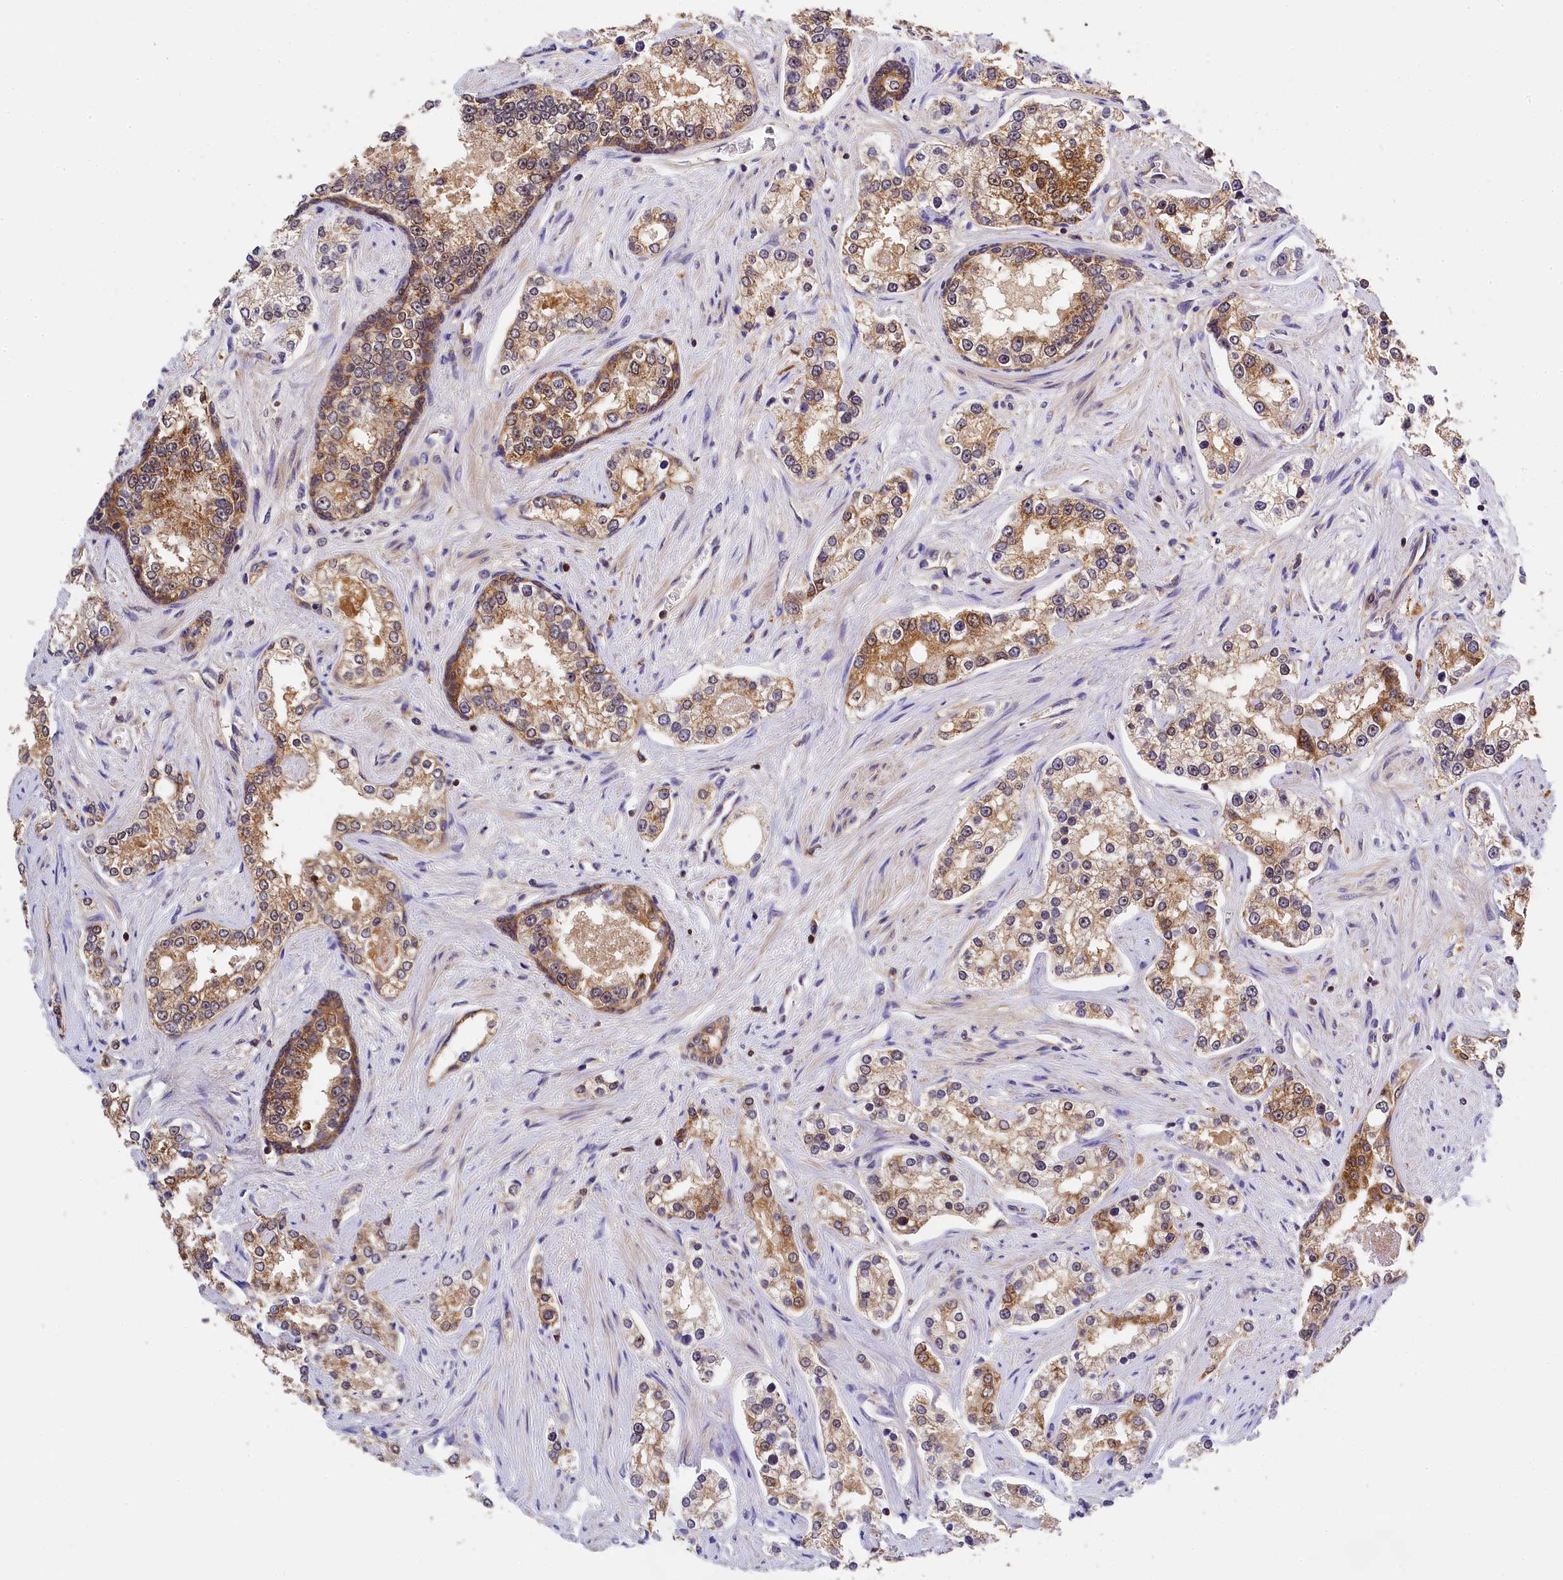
{"staining": {"intensity": "moderate", "quantity": ">75%", "location": "cytoplasmic/membranous"}, "tissue": "prostate cancer", "cell_type": "Tumor cells", "image_type": "cancer", "snomed": [{"axis": "morphology", "description": "Normal tissue, NOS"}, {"axis": "morphology", "description": "Adenocarcinoma, High grade"}, {"axis": "topography", "description": "Prostate"}], "caption": "Protein analysis of prostate cancer (adenocarcinoma (high-grade)) tissue shows moderate cytoplasmic/membranous expression in about >75% of tumor cells. (DAB (3,3'-diaminobenzidine) = brown stain, brightfield microscopy at high magnification).", "gene": "EIF6", "patient": {"sex": "male", "age": 83}}